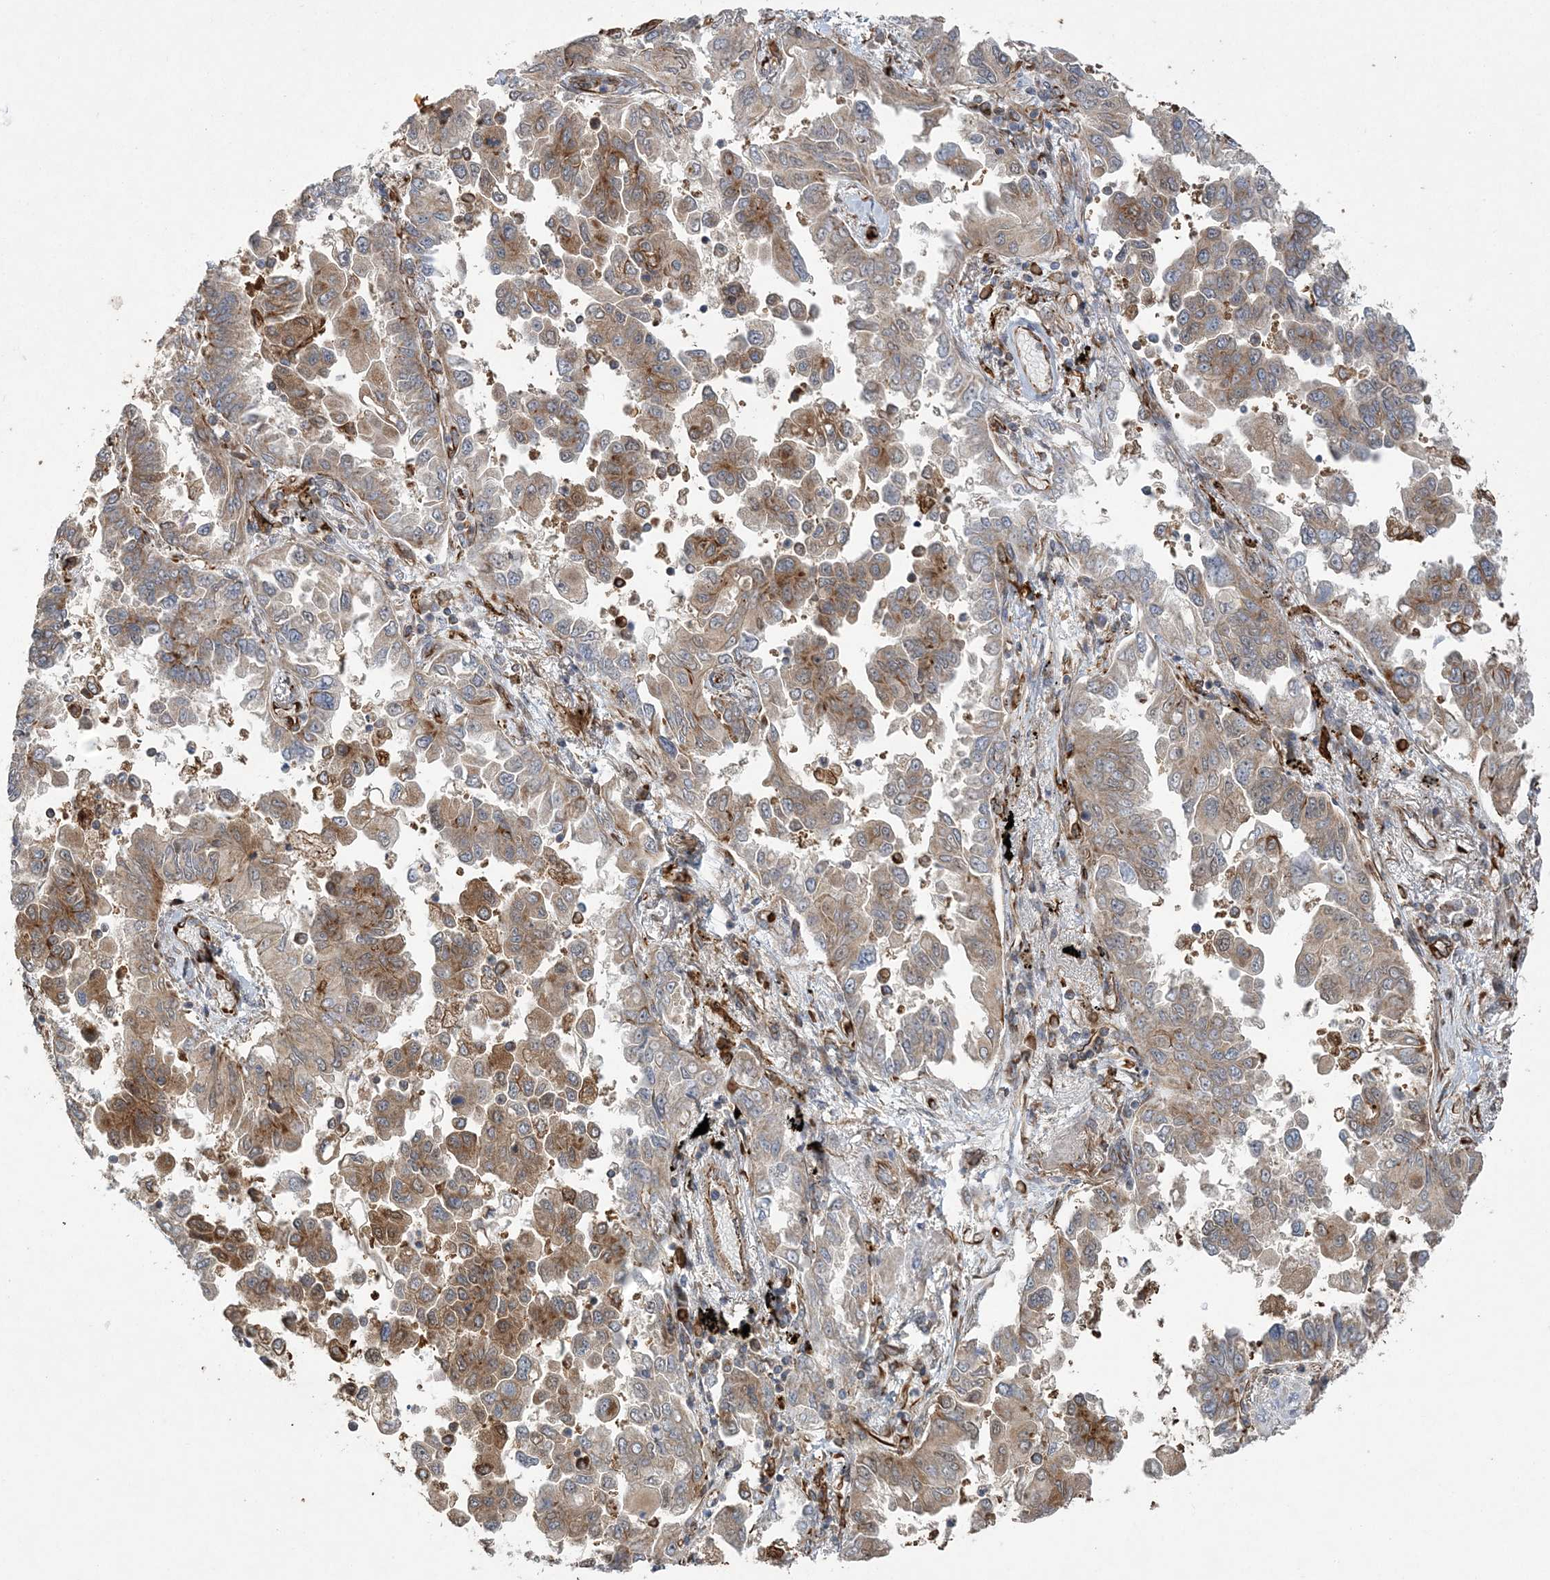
{"staining": {"intensity": "moderate", "quantity": ">75%", "location": "cytoplasmic/membranous"}, "tissue": "lung cancer", "cell_type": "Tumor cells", "image_type": "cancer", "snomed": [{"axis": "morphology", "description": "Adenocarcinoma, NOS"}, {"axis": "topography", "description": "Lung"}], "caption": "Tumor cells show moderate cytoplasmic/membranous expression in about >75% of cells in lung cancer.", "gene": "FAM114A2", "patient": {"sex": "female", "age": 67}}